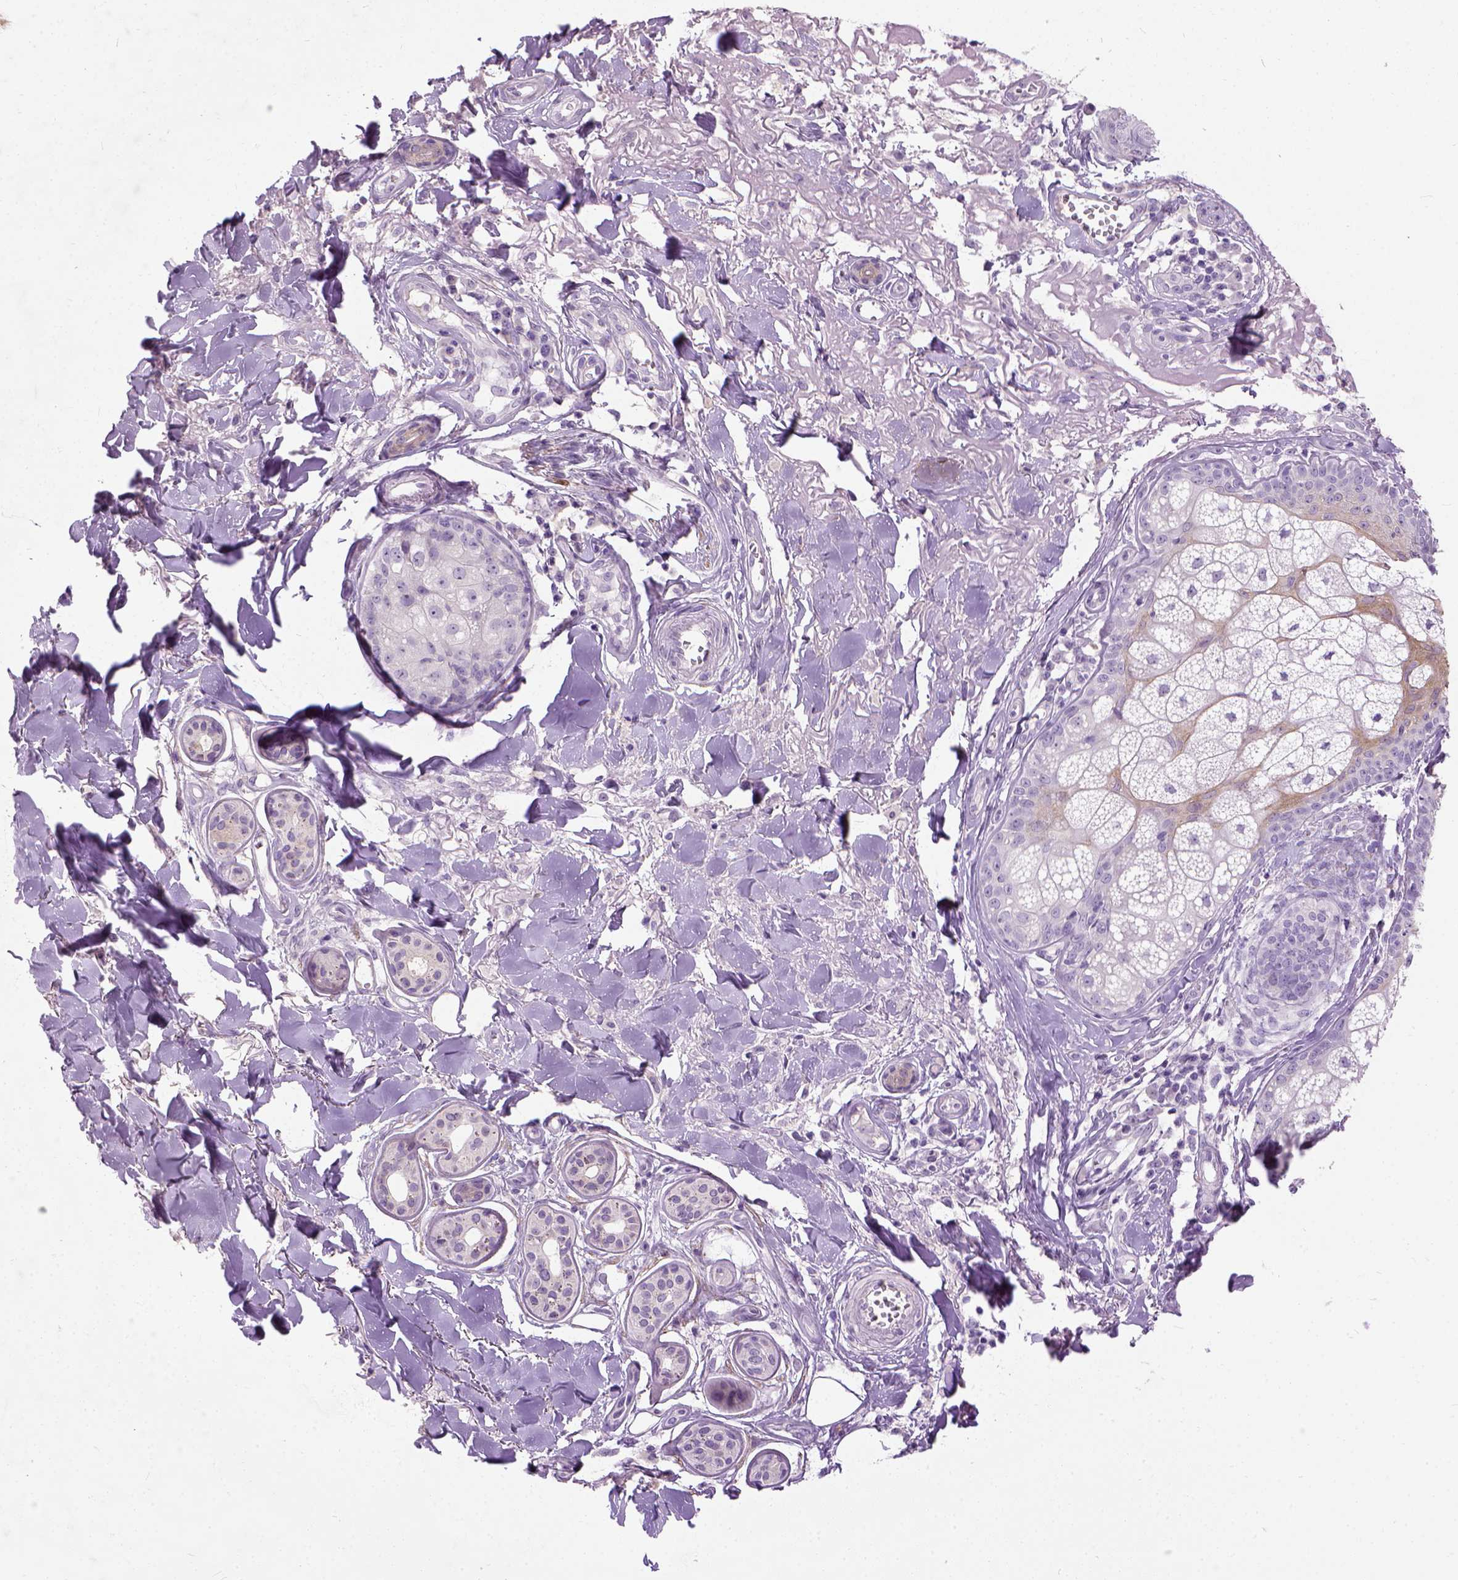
{"staining": {"intensity": "negative", "quantity": "none", "location": "none"}, "tissue": "skin cancer", "cell_type": "Tumor cells", "image_type": "cancer", "snomed": [{"axis": "morphology", "description": "Squamous cell carcinoma, NOS"}, {"axis": "topography", "description": "Skin"}], "caption": "Skin cancer was stained to show a protein in brown. There is no significant expression in tumor cells. (DAB IHC visualized using brightfield microscopy, high magnification).", "gene": "MAPT", "patient": {"sex": "male", "age": 75}}